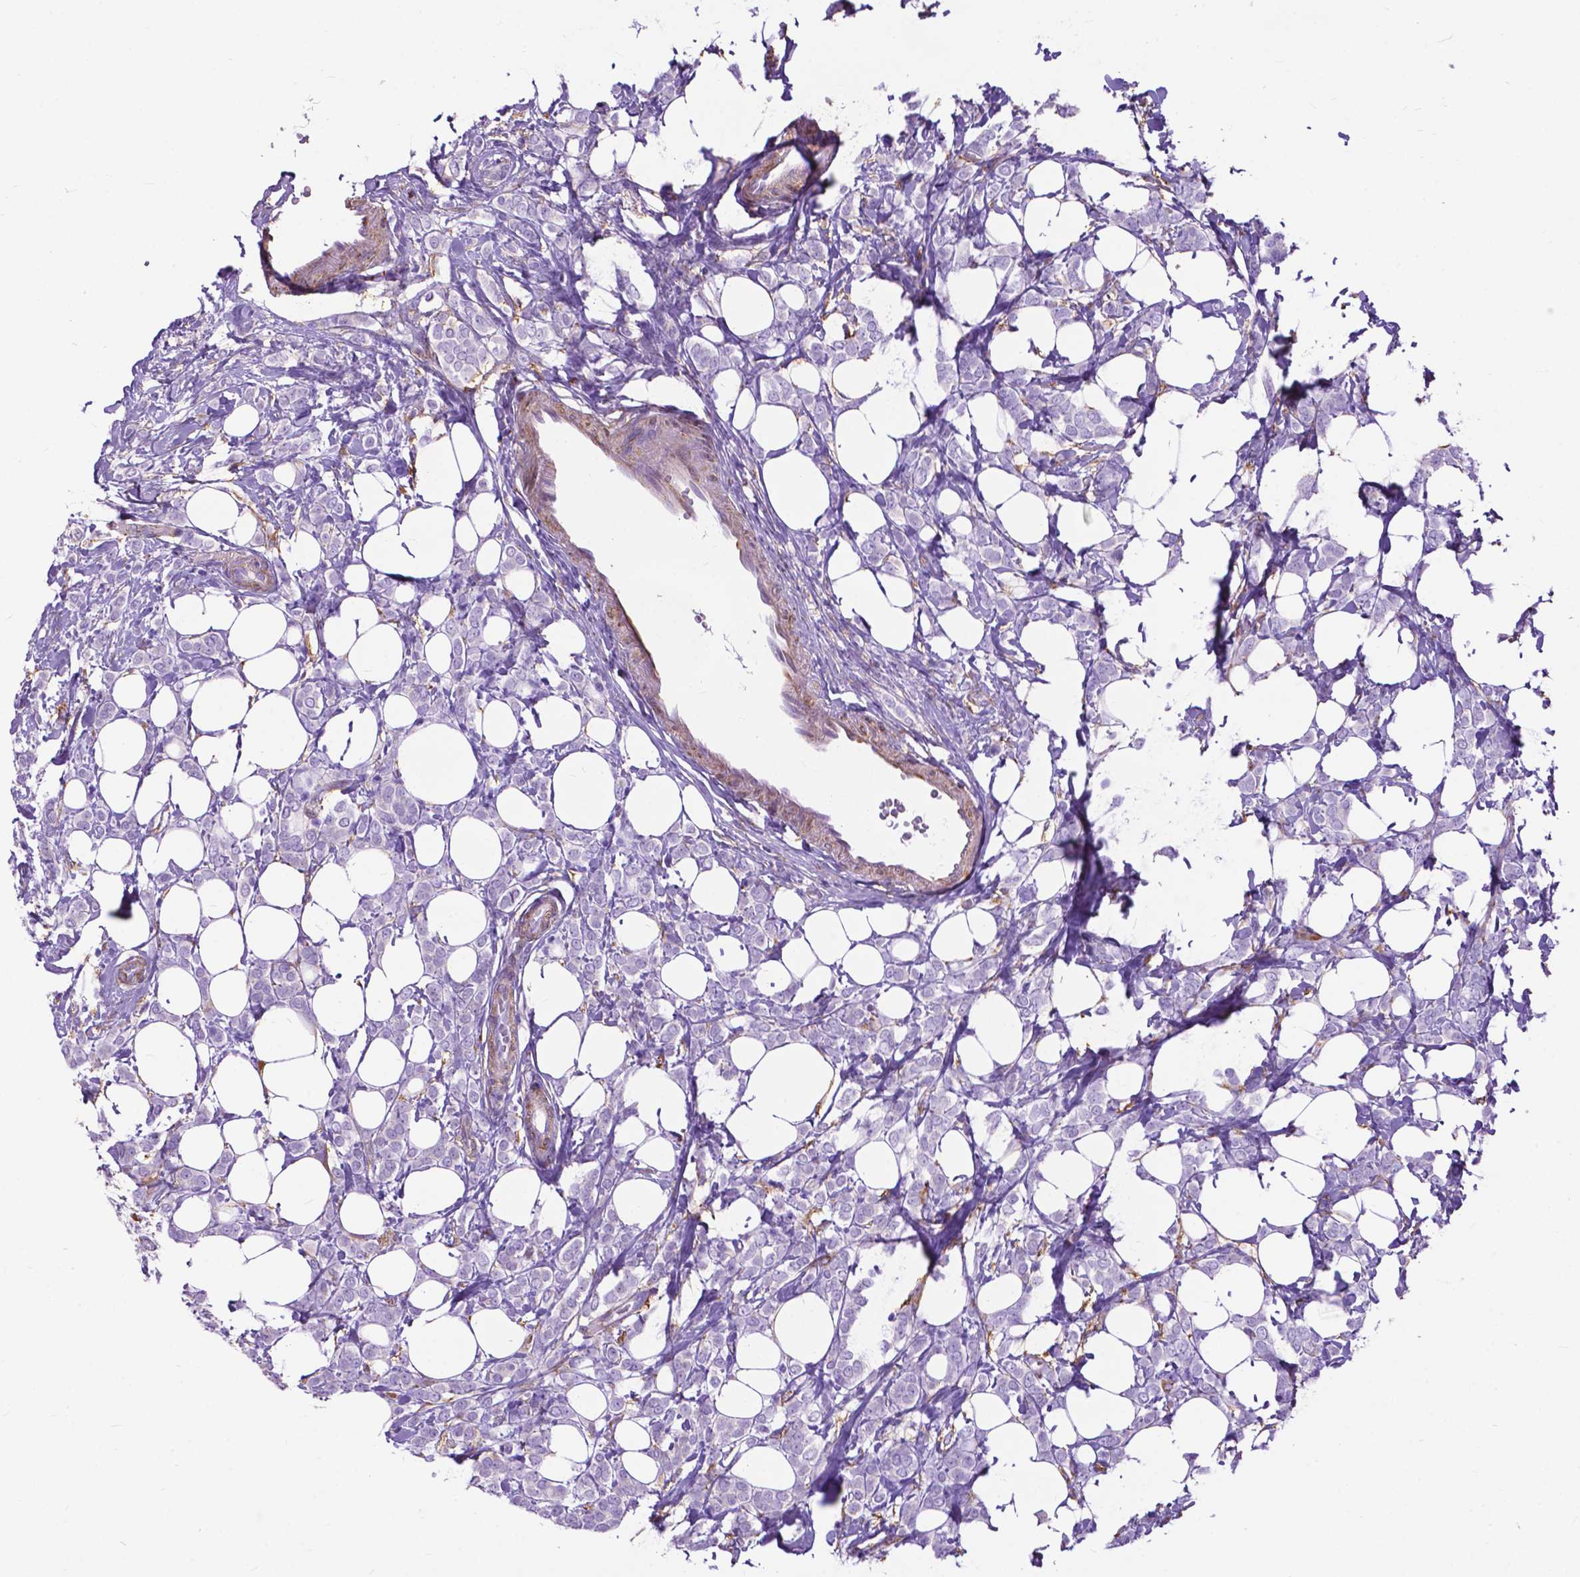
{"staining": {"intensity": "negative", "quantity": "none", "location": "none"}, "tissue": "breast cancer", "cell_type": "Tumor cells", "image_type": "cancer", "snomed": [{"axis": "morphology", "description": "Lobular carcinoma"}, {"axis": "topography", "description": "Breast"}], "caption": "This is a image of IHC staining of breast cancer, which shows no positivity in tumor cells.", "gene": "PCDHA12", "patient": {"sex": "female", "age": 49}}